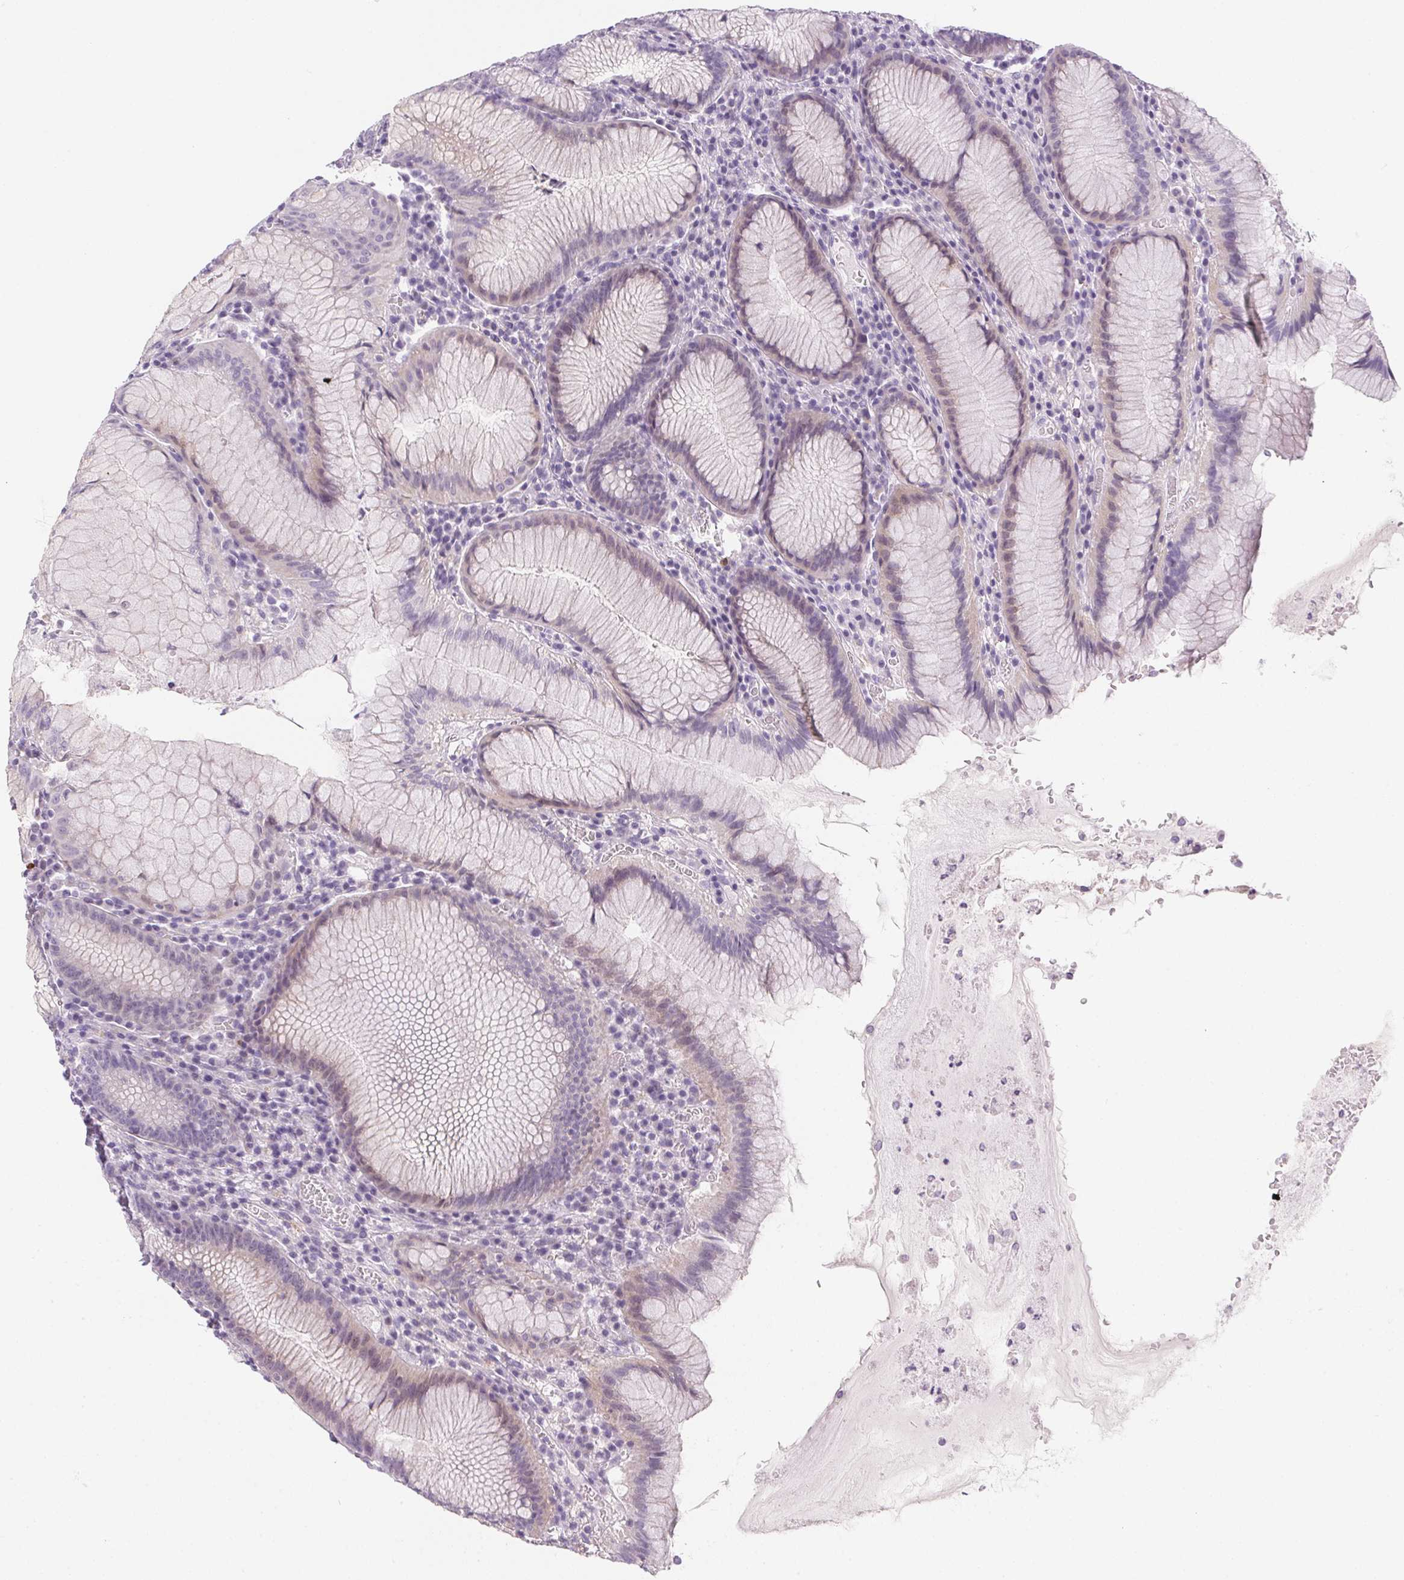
{"staining": {"intensity": "weak", "quantity": "<25%", "location": "cytoplasmic/membranous"}, "tissue": "stomach", "cell_type": "Glandular cells", "image_type": "normal", "snomed": [{"axis": "morphology", "description": "Normal tissue, NOS"}, {"axis": "topography", "description": "Stomach"}], "caption": "Protein analysis of normal stomach exhibits no significant positivity in glandular cells. (DAB immunohistochemistry (IHC) with hematoxylin counter stain).", "gene": "GSDMC", "patient": {"sex": "male", "age": 55}}